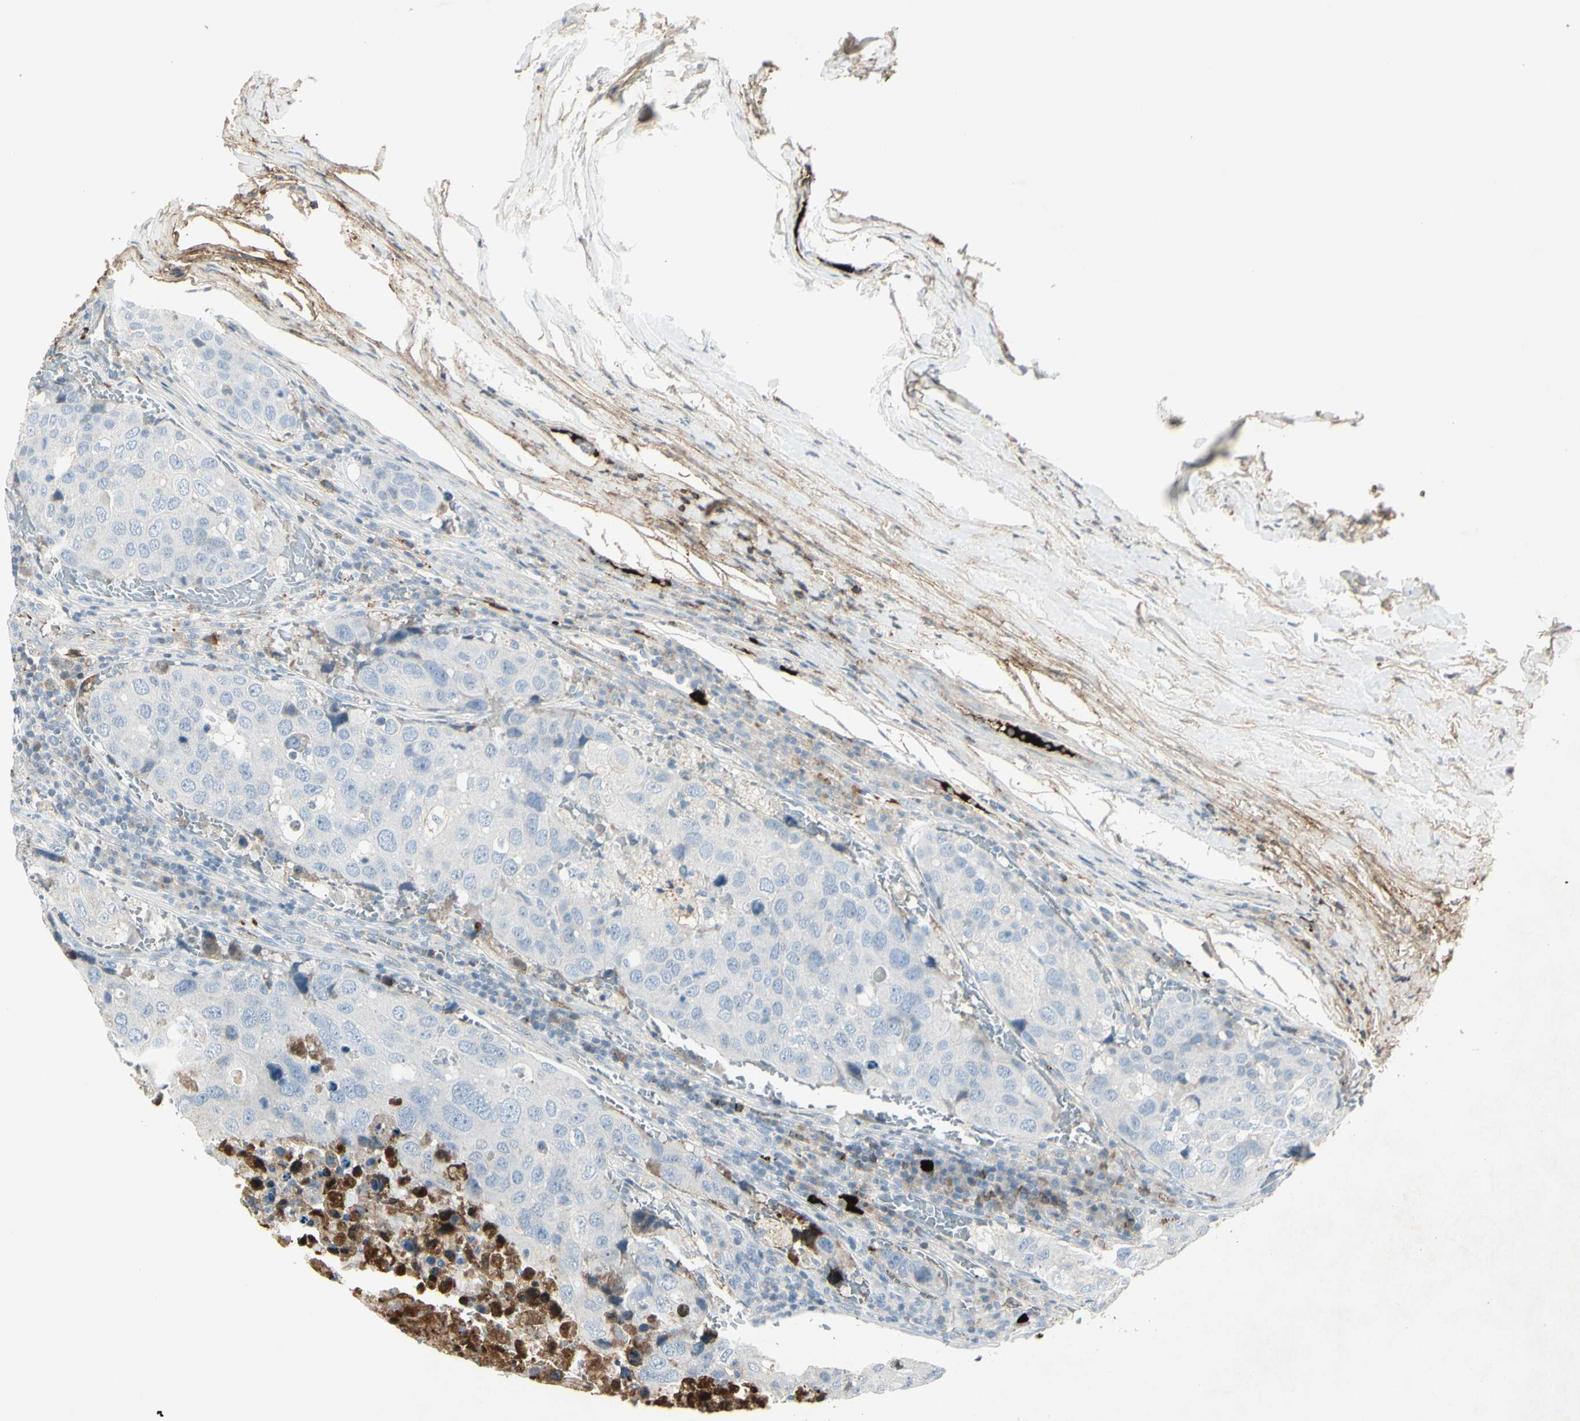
{"staining": {"intensity": "moderate", "quantity": "<25%", "location": "cytoplasmic/membranous"}, "tissue": "urothelial cancer", "cell_type": "Tumor cells", "image_type": "cancer", "snomed": [{"axis": "morphology", "description": "Urothelial carcinoma, High grade"}, {"axis": "topography", "description": "Lymph node"}, {"axis": "topography", "description": "Urinary bladder"}], "caption": "A high-resolution histopathology image shows IHC staining of urothelial cancer, which exhibits moderate cytoplasmic/membranous staining in approximately <25% of tumor cells.", "gene": "IGHM", "patient": {"sex": "male", "age": 51}}